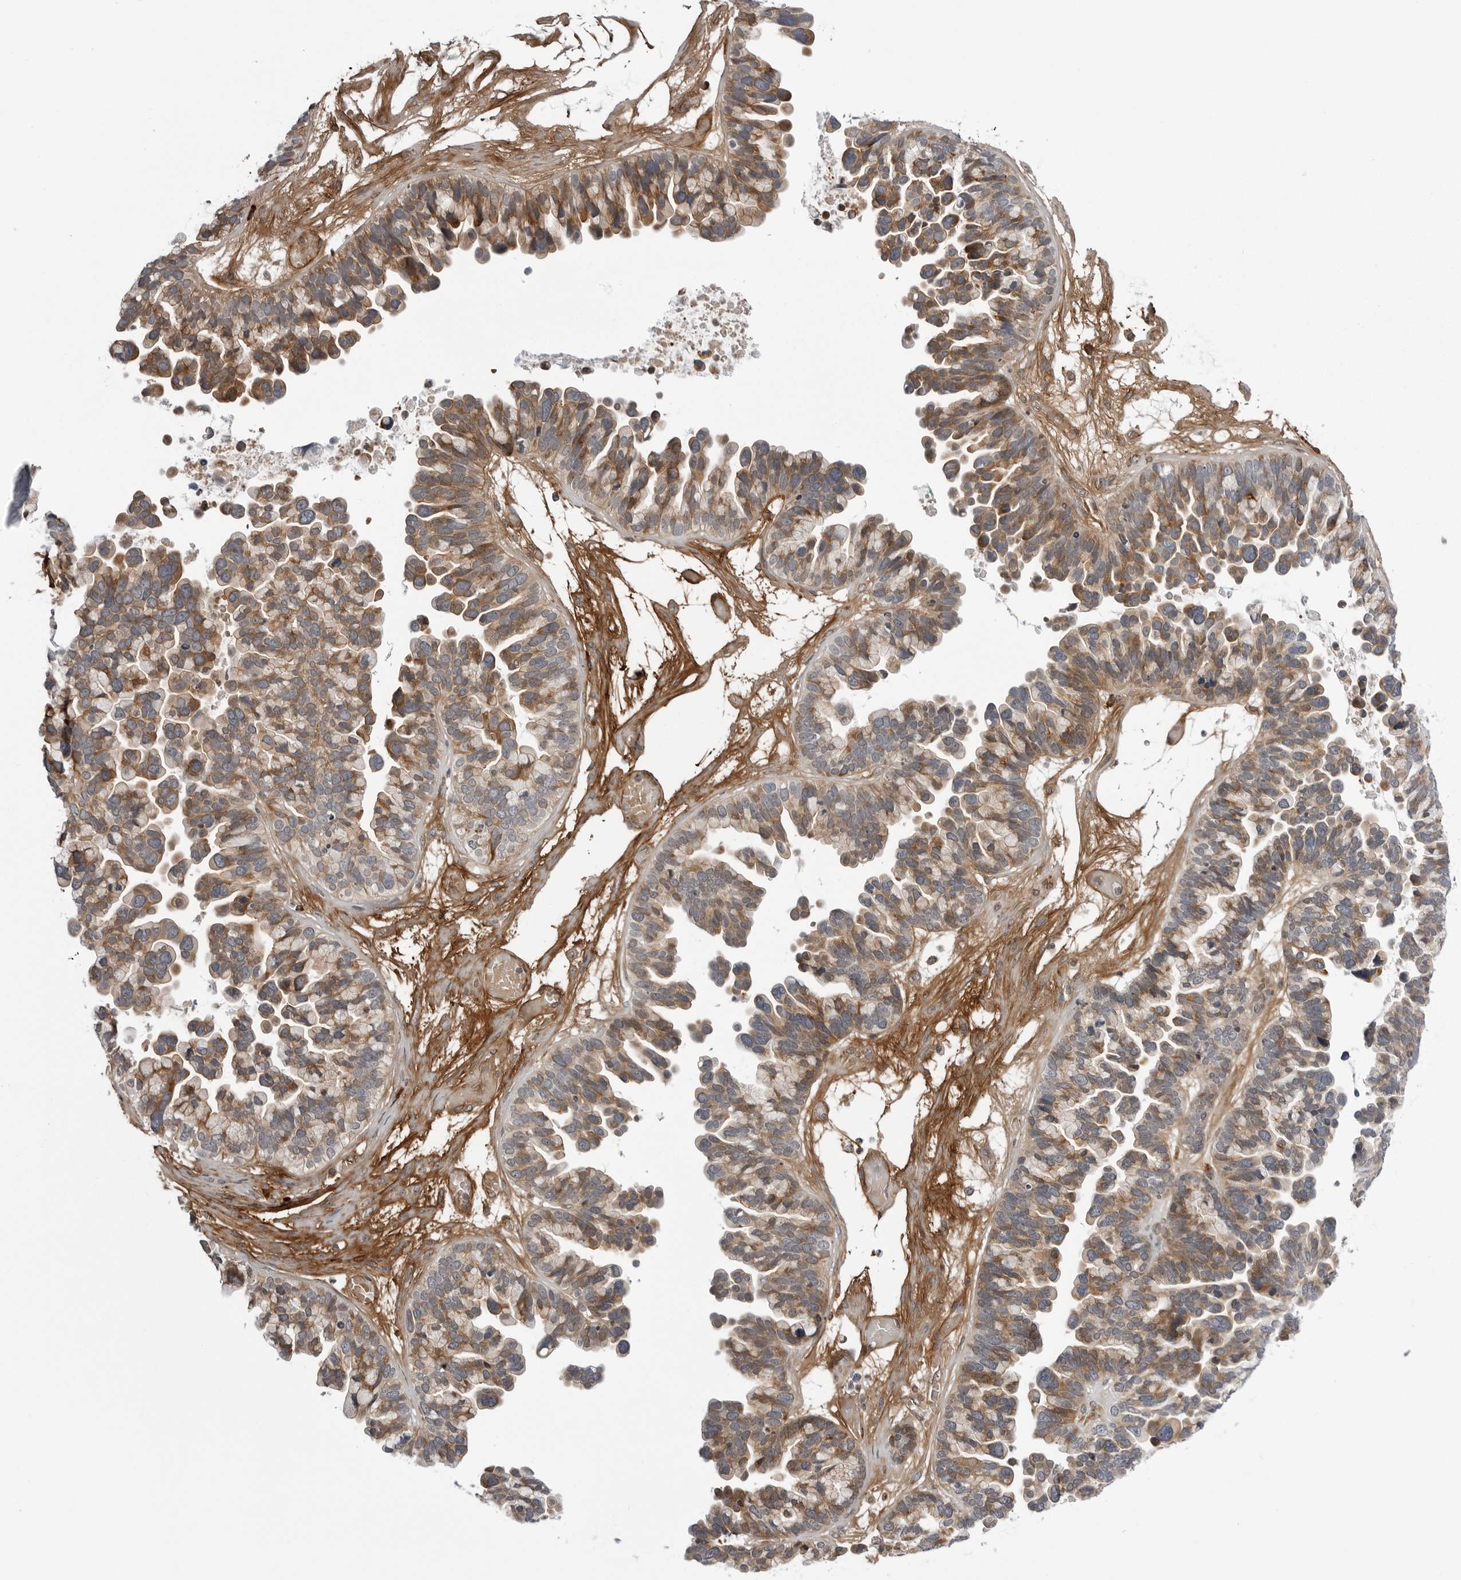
{"staining": {"intensity": "moderate", "quantity": ">75%", "location": "cytoplasmic/membranous"}, "tissue": "ovarian cancer", "cell_type": "Tumor cells", "image_type": "cancer", "snomed": [{"axis": "morphology", "description": "Cystadenocarcinoma, serous, NOS"}, {"axis": "topography", "description": "Ovary"}], "caption": "Protein expression by immunohistochemistry (IHC) demonstrates moderate cytoplasmic/membranous staining in approximately >75% of tumor cells in serous cystadenocarcinoma (ovarian). (DAB = brown stain, brightfield microscopy at high magnification).", "gene": "ARL5A", "patient": {"sex": "female", "age": 56}}